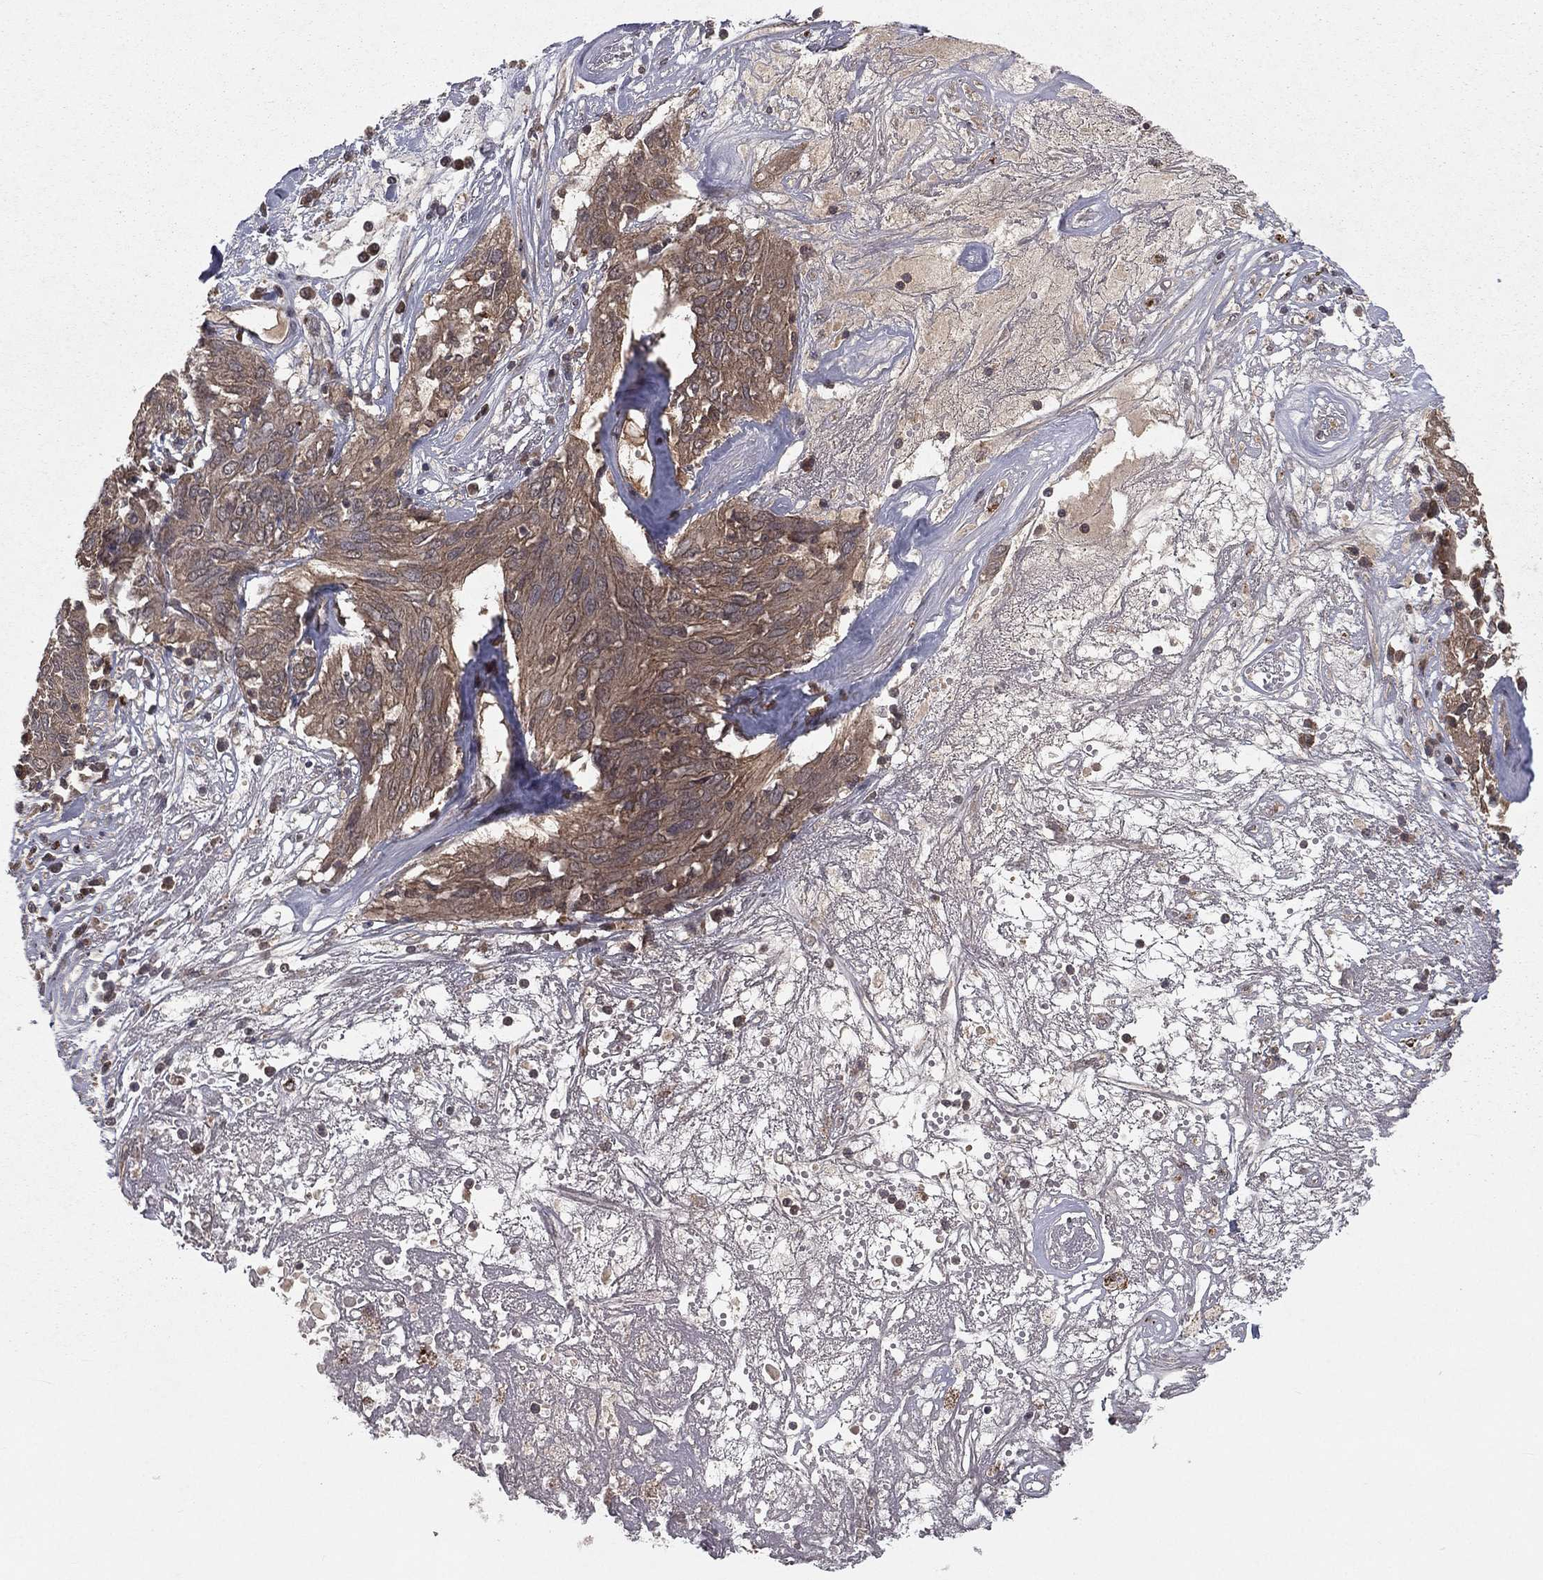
{"staining": {"intensity": "weak", "quantity": ">75%", "location": "cytoplasmic/membranous"}, "tissue": "ovarian cancer", "cell_type": "Tumor cells", "image_type": "cancer", "snomed": [{"axis": "morphology", "description": "Carcinoma, endometroid"}, {"axis": "topography", "description": "Ovary"}], "caption": "A brown stain labels weak cytoplasmic/membranous positivity of a protein in human ovarian endometroid carcinoma tumor cells. (Stains: DAB (3,3'-diaminobenzidine) in brown, nuclei in blue, Microscopy: brightfield microscopy at high magnification).", "gene": "ZDHHC15", "patient": {"sex": "female", "age": 50}}